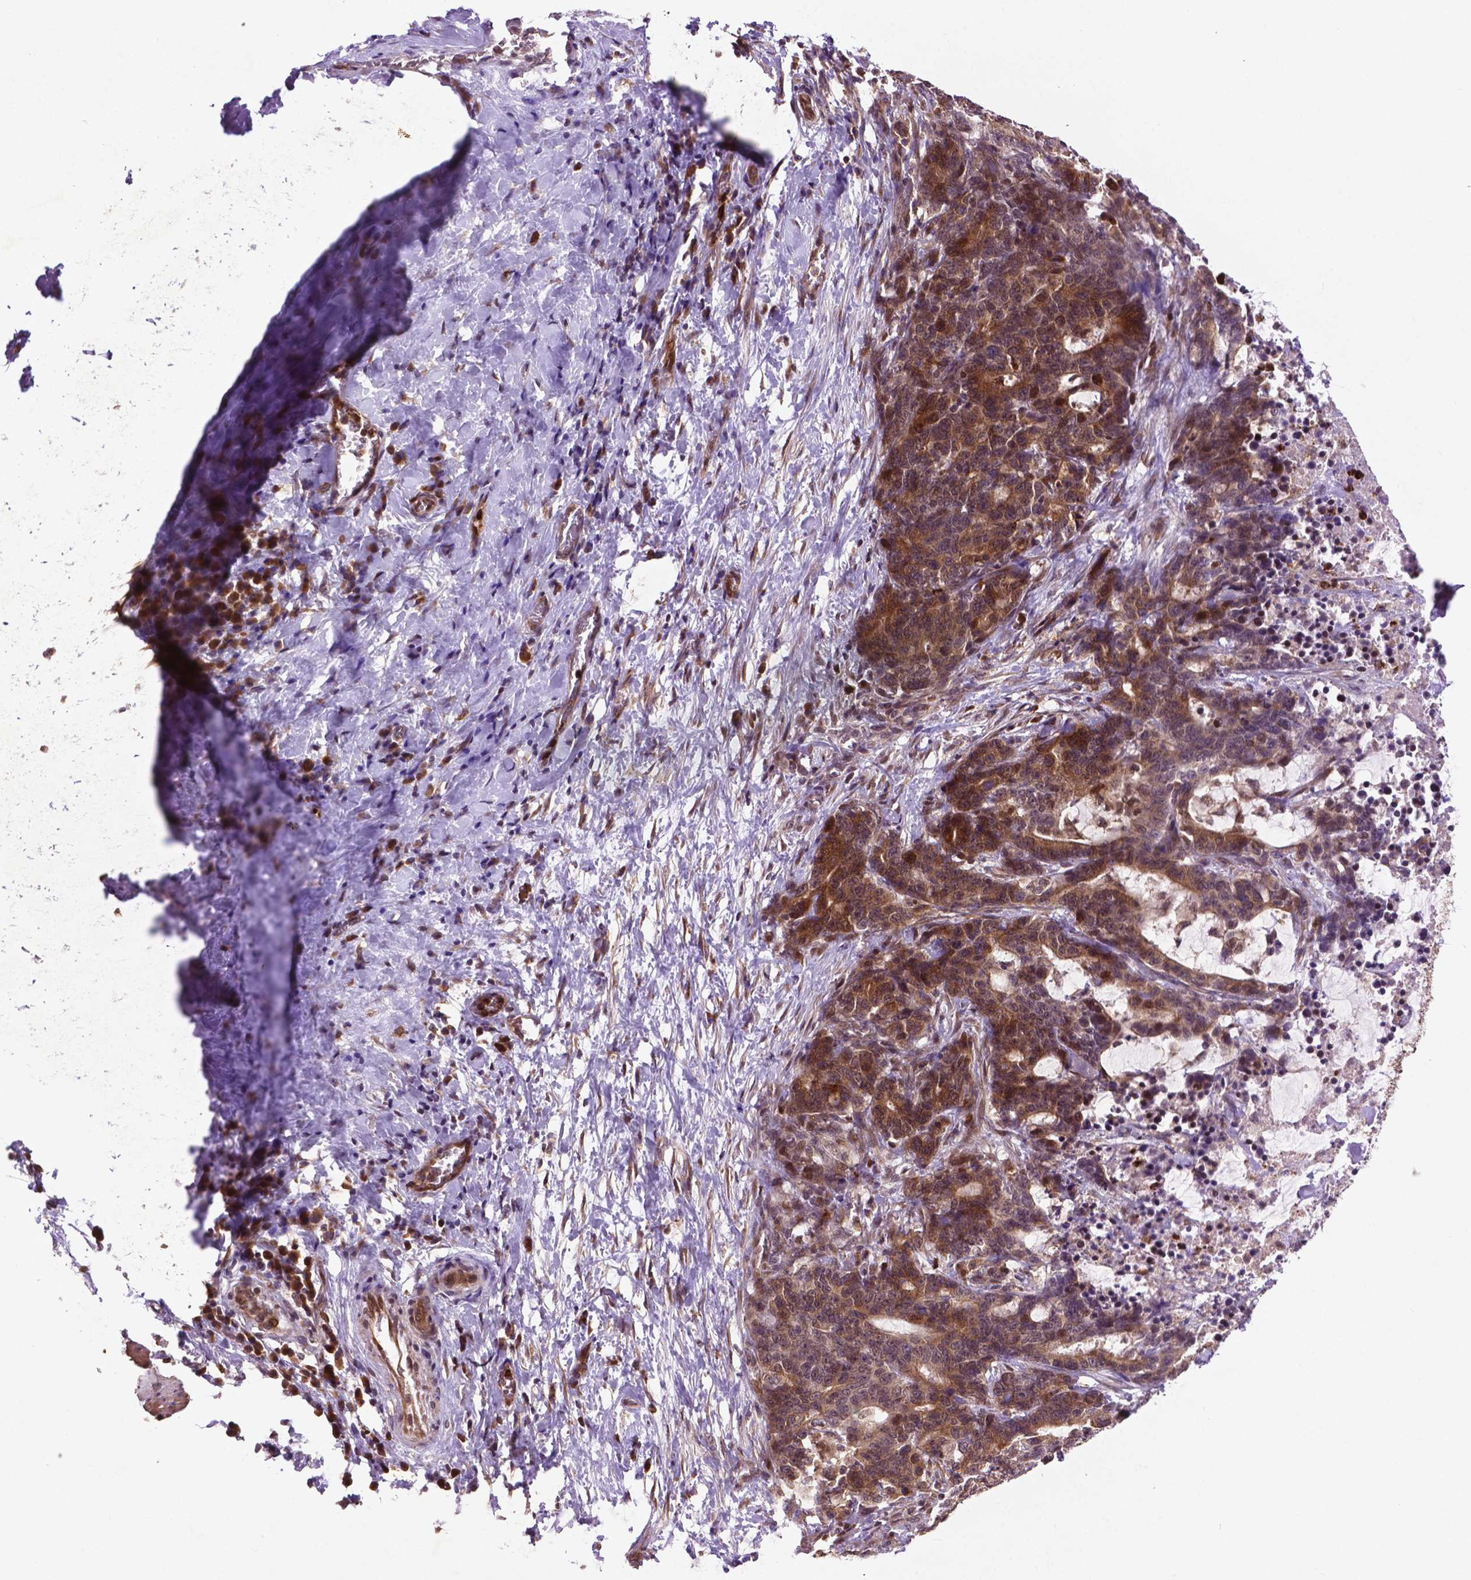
{"staining": {"intensity": "moderate", "quantity": ">75%", "location": "cytoplasmic/membranous,nuclear"}, "tissue": "stomach cancer", "cell_type": "Tumor cells", "image_type": "cancer", "snomed": [{"axis": "morphology", "description": "Normal tissue, NOS"}, {"axis": "morphology", "description": "Adenocarcinoma, NOS"}, {"axis": "topography", "description": "Stomach"}], "caption": "Tumor cells show medium levels of moderate cytoplasmic/membranous and nuclear staining in about >75% of cells in stomach cancer (adenocarcinoma). (brown staining indicates protein expression, while blue staining denotes nuclei).", "gene": "TMX2", "patient": {"sex": "female", "age": 64}}